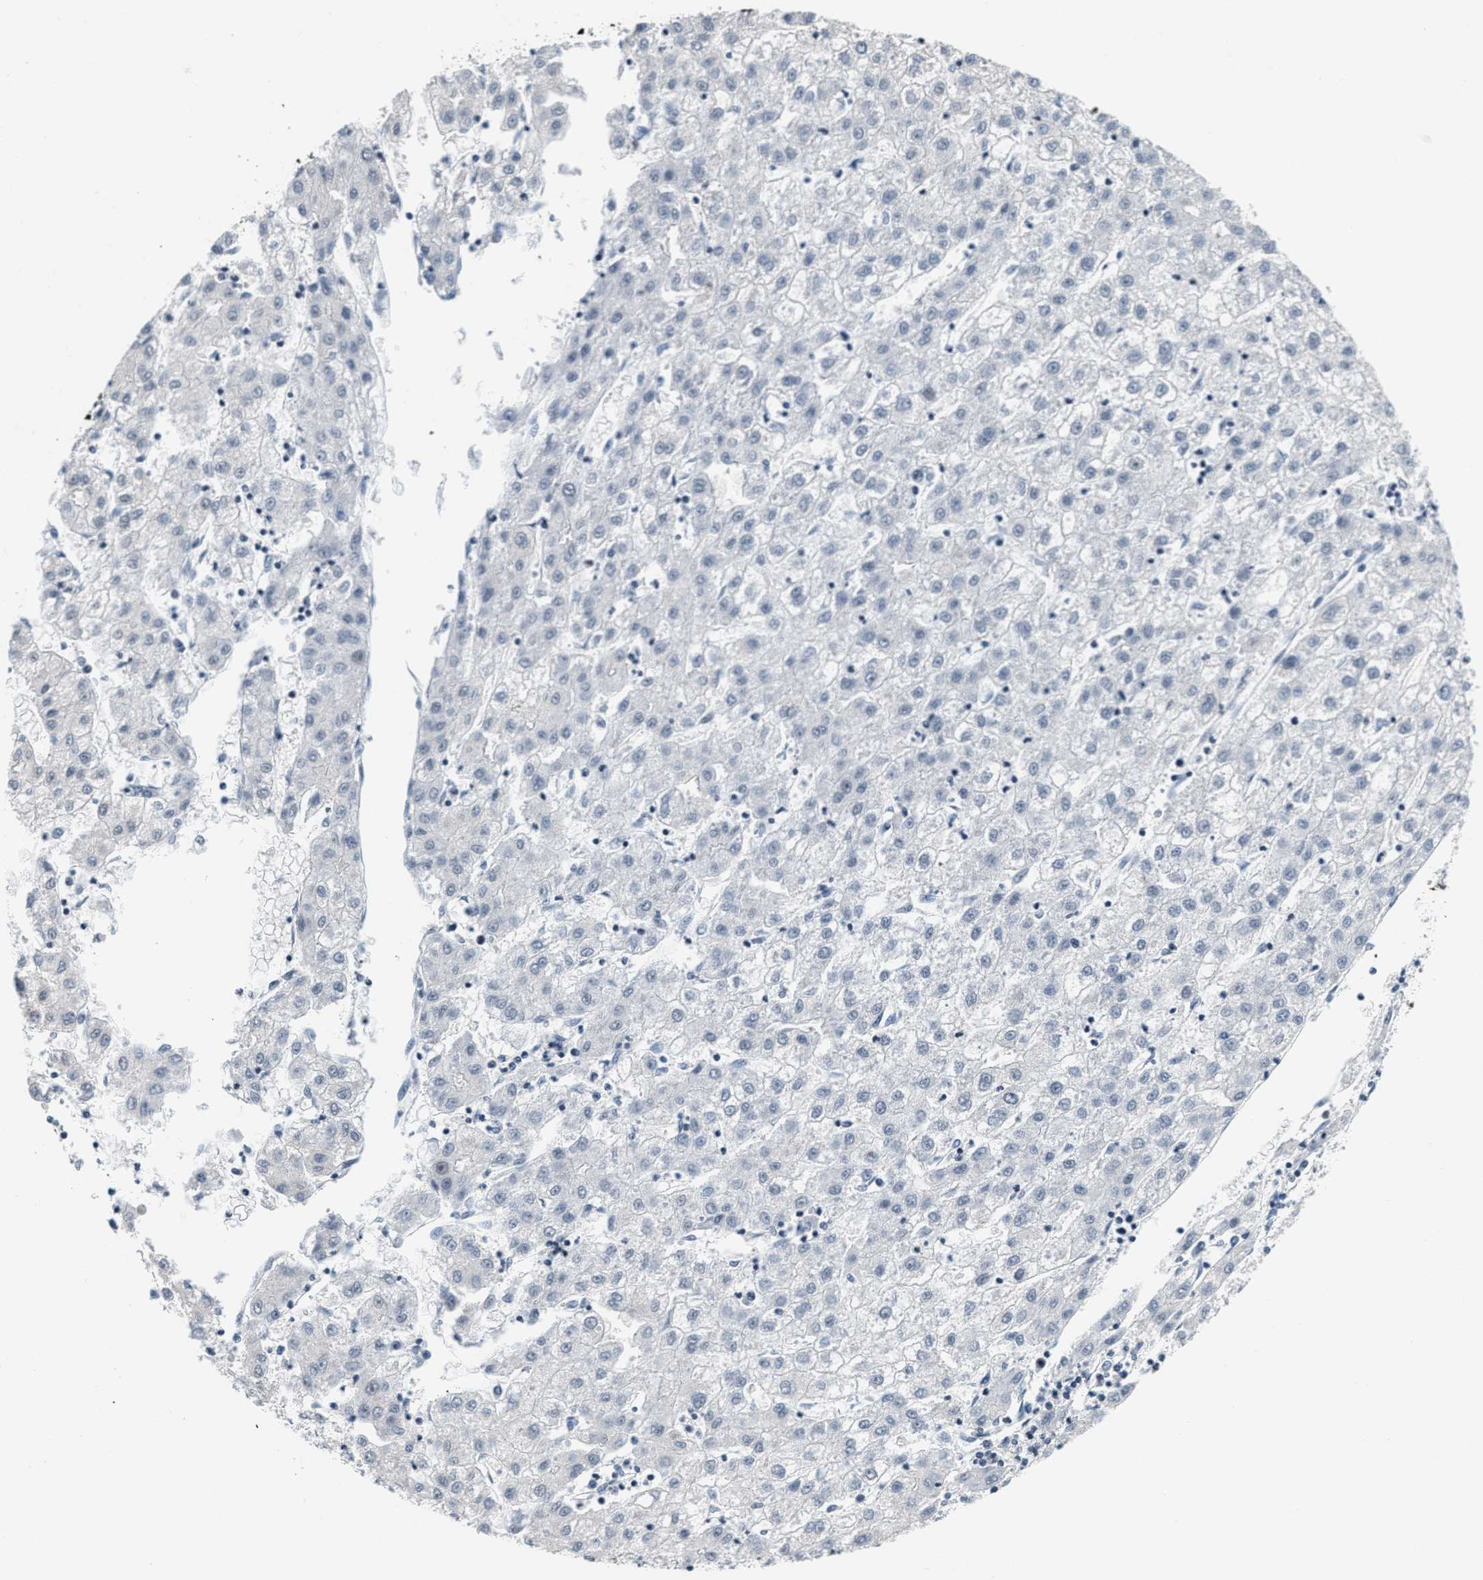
{"staining": {"intensity": "negative", "quantity": "none", "location": "none"}, "tissue": "liver cancer", "cell_type": "Tumor cells", "image_type": "cancer", "snomed": [{"axis": "morphology", "description": "Carcinoma, Hepatocellular, NOS"}, {"axis": "topography", "description": "Liver"}], "caption": "Tumor cells are negative for brown protein staining in hepatocellular carcinoma (liver).", "gene": "RAF1", "patient": {"sex": "male", "age": 72}}